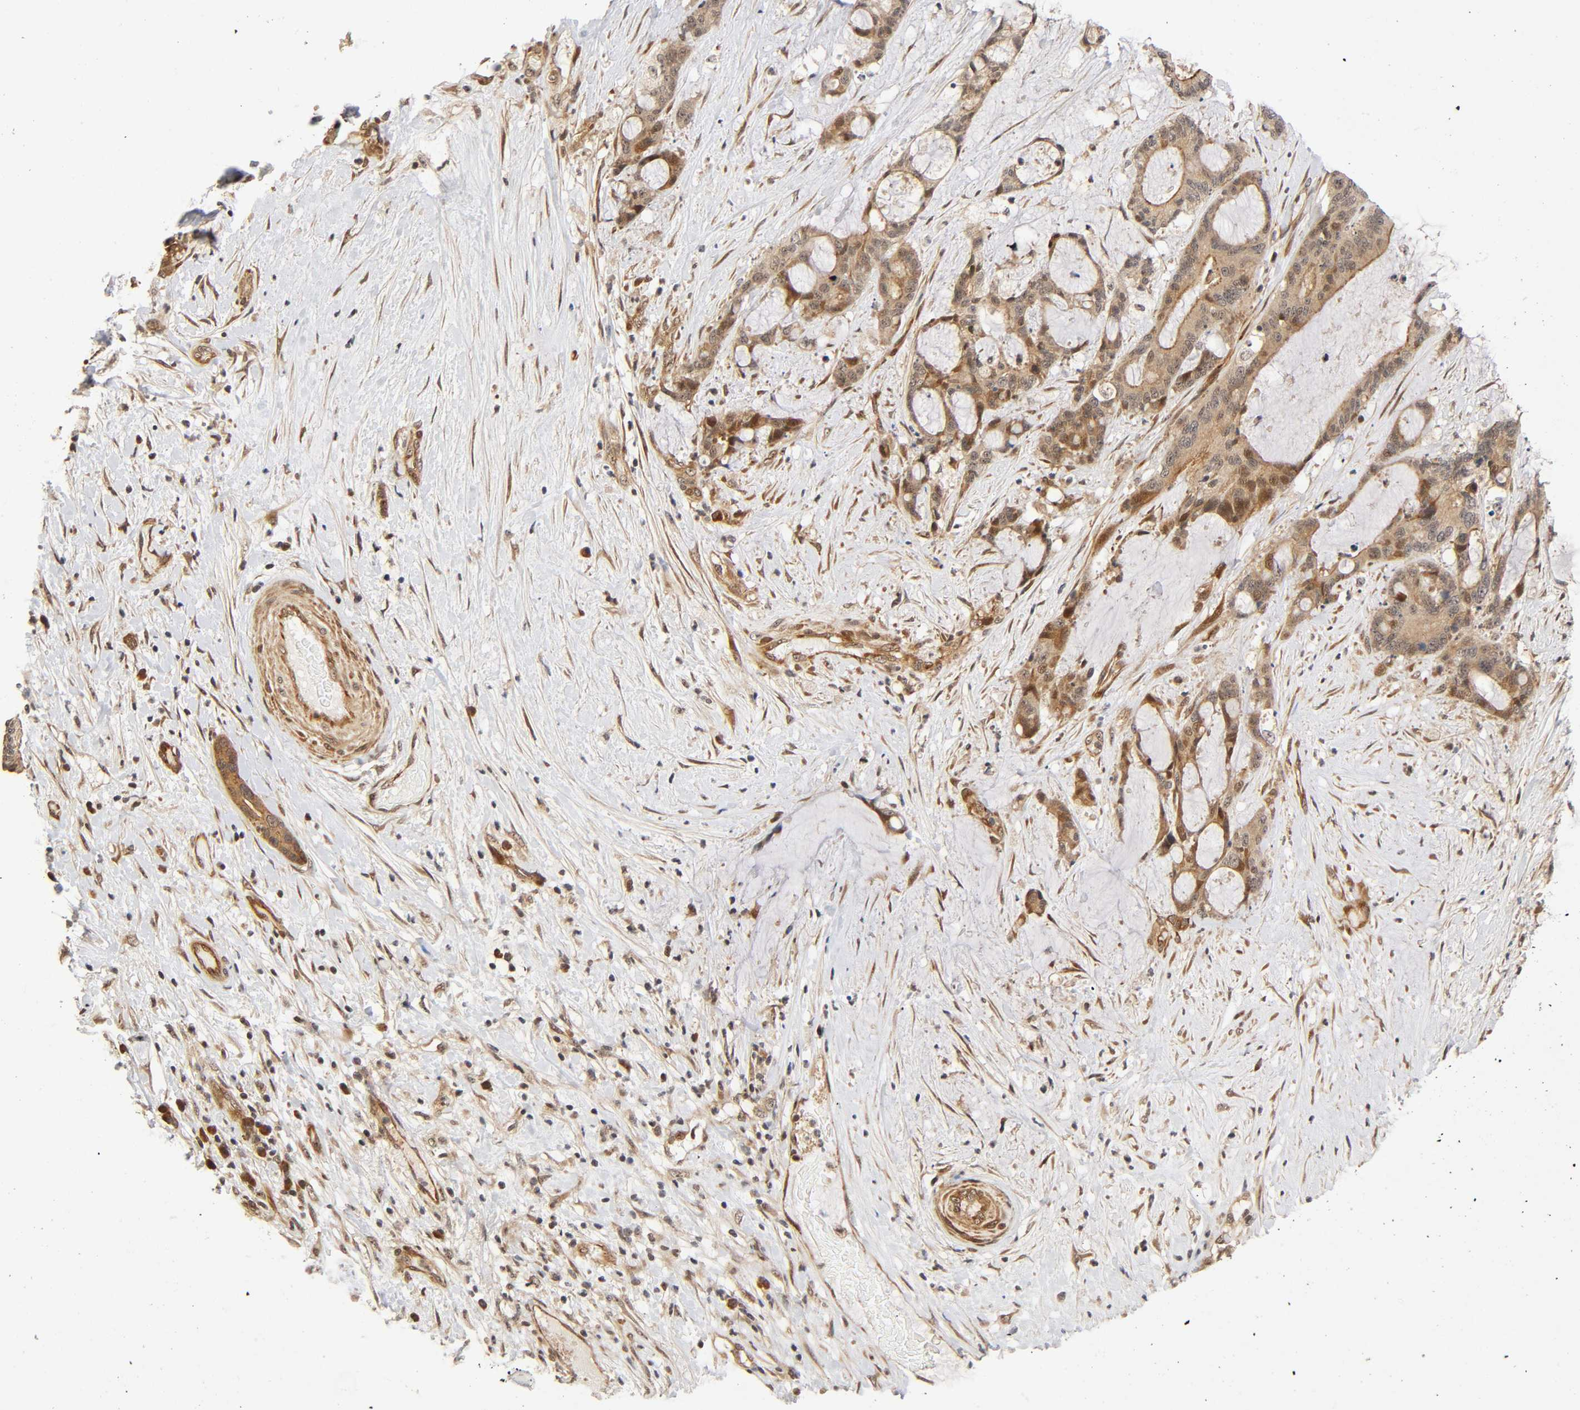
{"staining": {"intensity": "moderate", "quantity": ">75%", "location": "cytoplasmic/membranous,nuclear"}, "tissue": "liver cancer", "cell_type": "Tumor cells", "image_type": "cancer", "snomed": [{"axis": "morphology", "description": "Cholangiocarcinoma"}, {"axis": "topography", "description": "Liver"}], "caption": "This is an image of immunohistochemistry staining of liver cholangiocarcinoma, which shows moderate positivity in the cytoplasmic/membranous and nuclear of tumor cells.", "gene": "IQCJ-SCHIP1", "patient": {"sex": "female", "age": 73}}